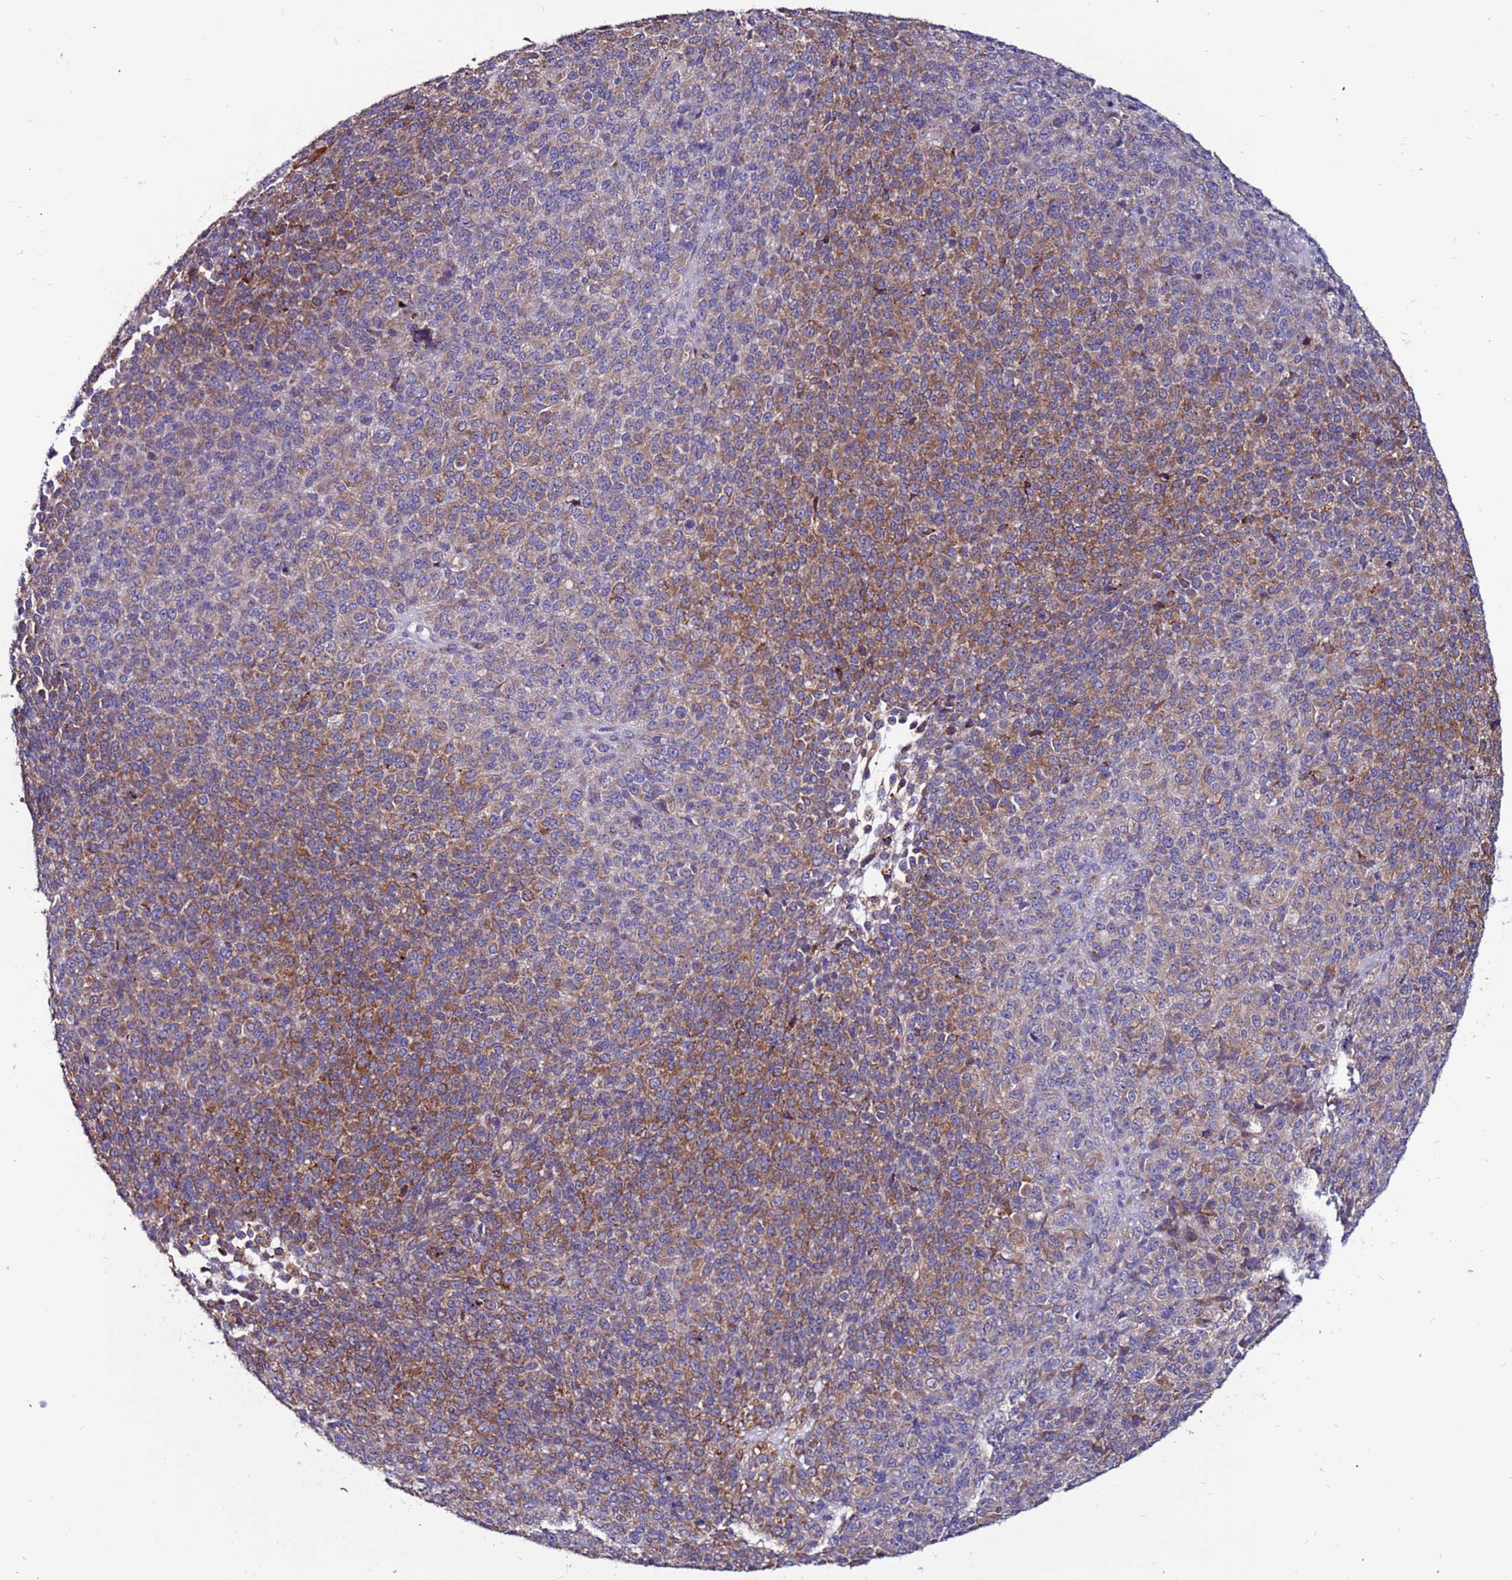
{"staining": {"intensity": "moderate", "quantity": "25%-75%", "location": "cytoplasmic/membranous"}, "tissue": "melanoma", "cell_type": "Tumor cells", "image_type": "cancer", "snomed": [{"axis": "morphology", "description": "Malignant melanoma, Metastatic site"}, {"axis": "topography", "description": "Brain"}], "caption": "This photomicrograph shows melanoma stained with IHC to label a protein in brown. The cytoplasmic/membranous of tumor cells show moderate positivity for the protein. Nuclei are counter-stained blue.", "gene": "SLC44A3", "patient": {"sex": "female", "age": 56}}